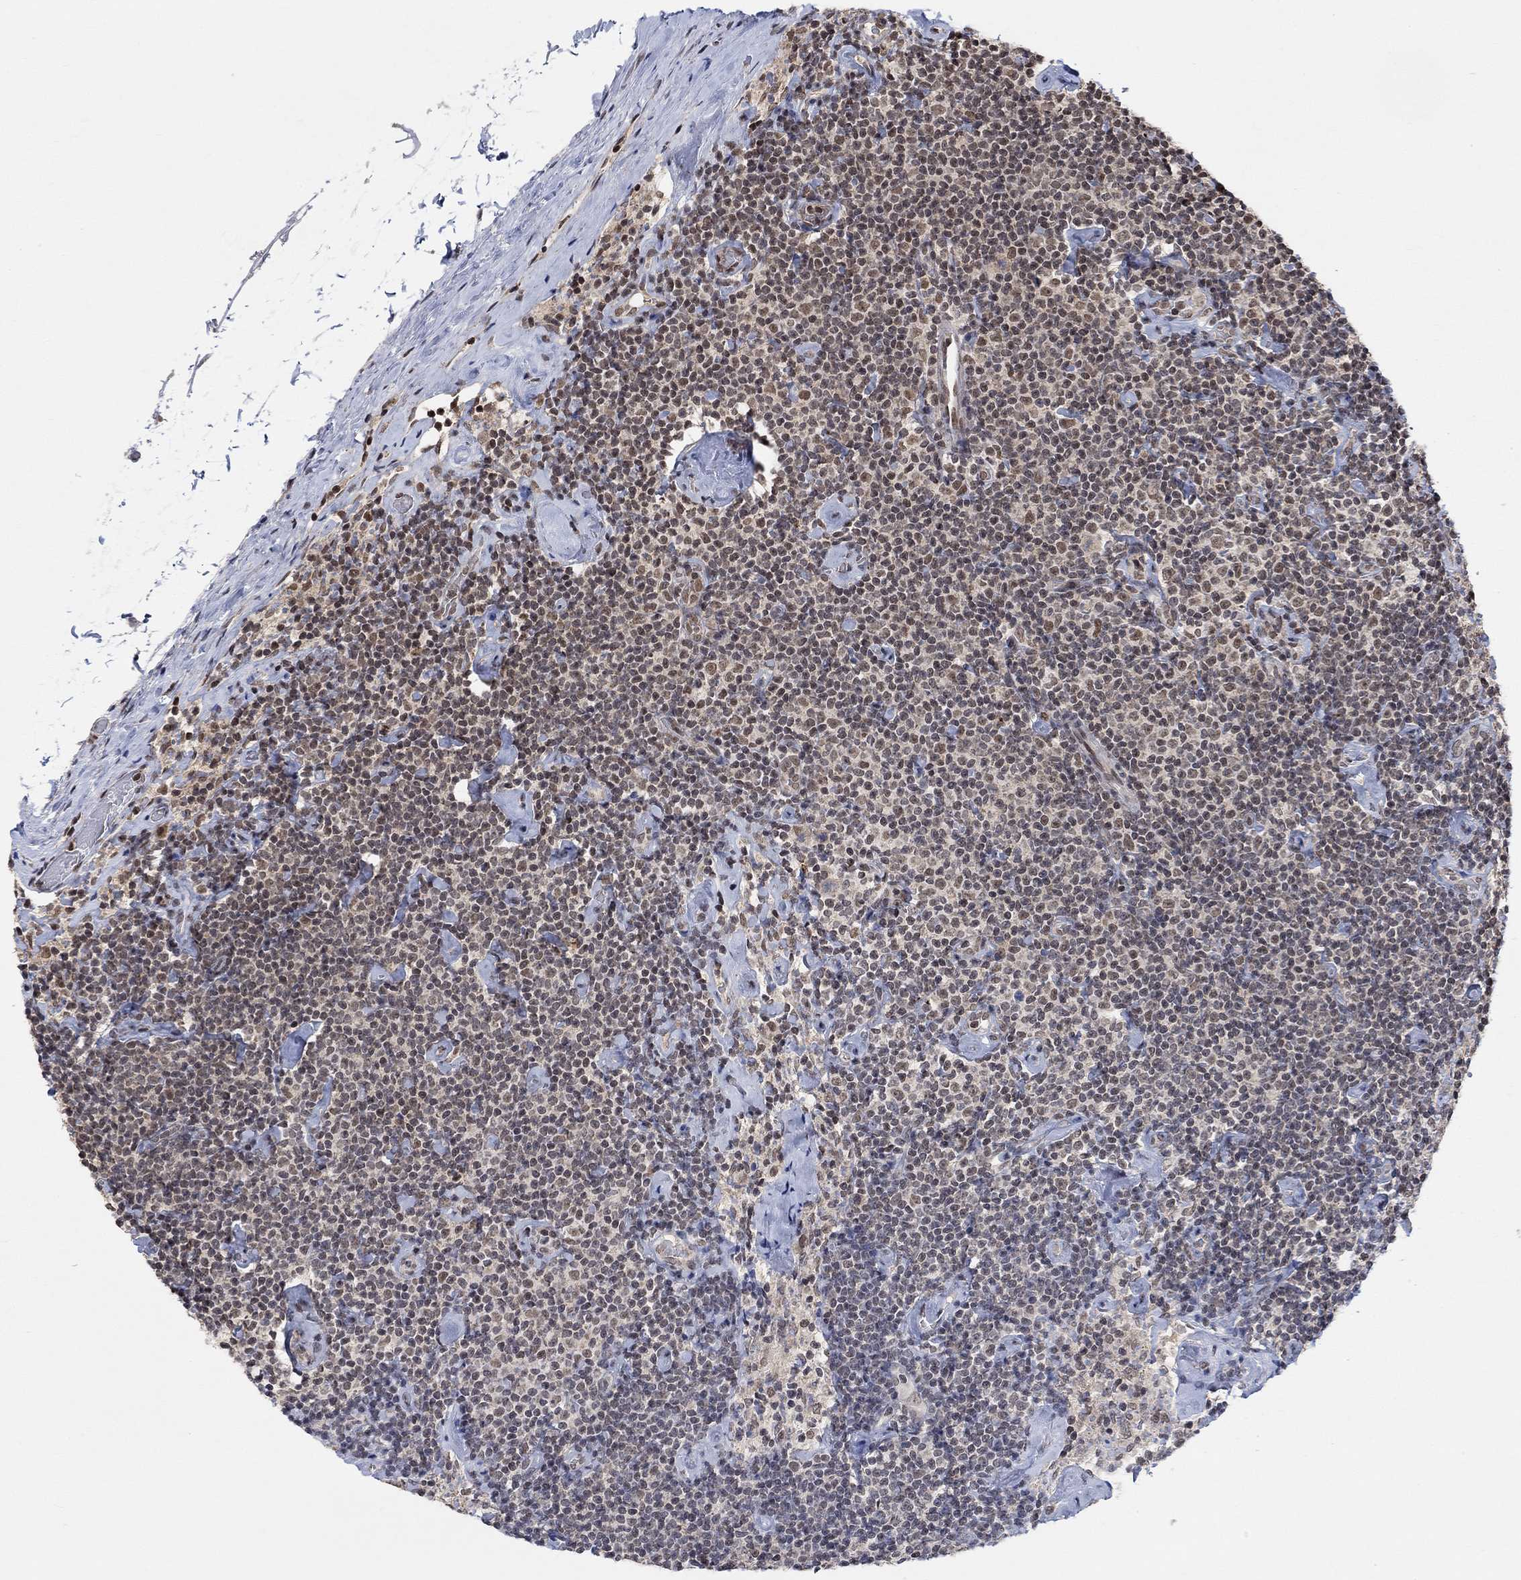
{"staining": {"intensity": "negative", "quantity": "none", "location": "none"}, "tissue": "lymphoma", "cell_type": "Tumor cells", "image_type": "cancer", "snomed": [{"axis": "morphology", "description": "Malignant lymphoma, non-Hodgkin's type, Low grade"}, {"axis": "topography", "description": "Lymph node"}], "caption": "An image of human lymphoma is negative for staining in tumor cells. The staining is performed using DAB (3,3'-diaminobenzidine) brown chromogen with nuclei counter-stained in using hematoxylin.", "gene": "THAP8", "patient": {"sex": "male", "age": 81}}